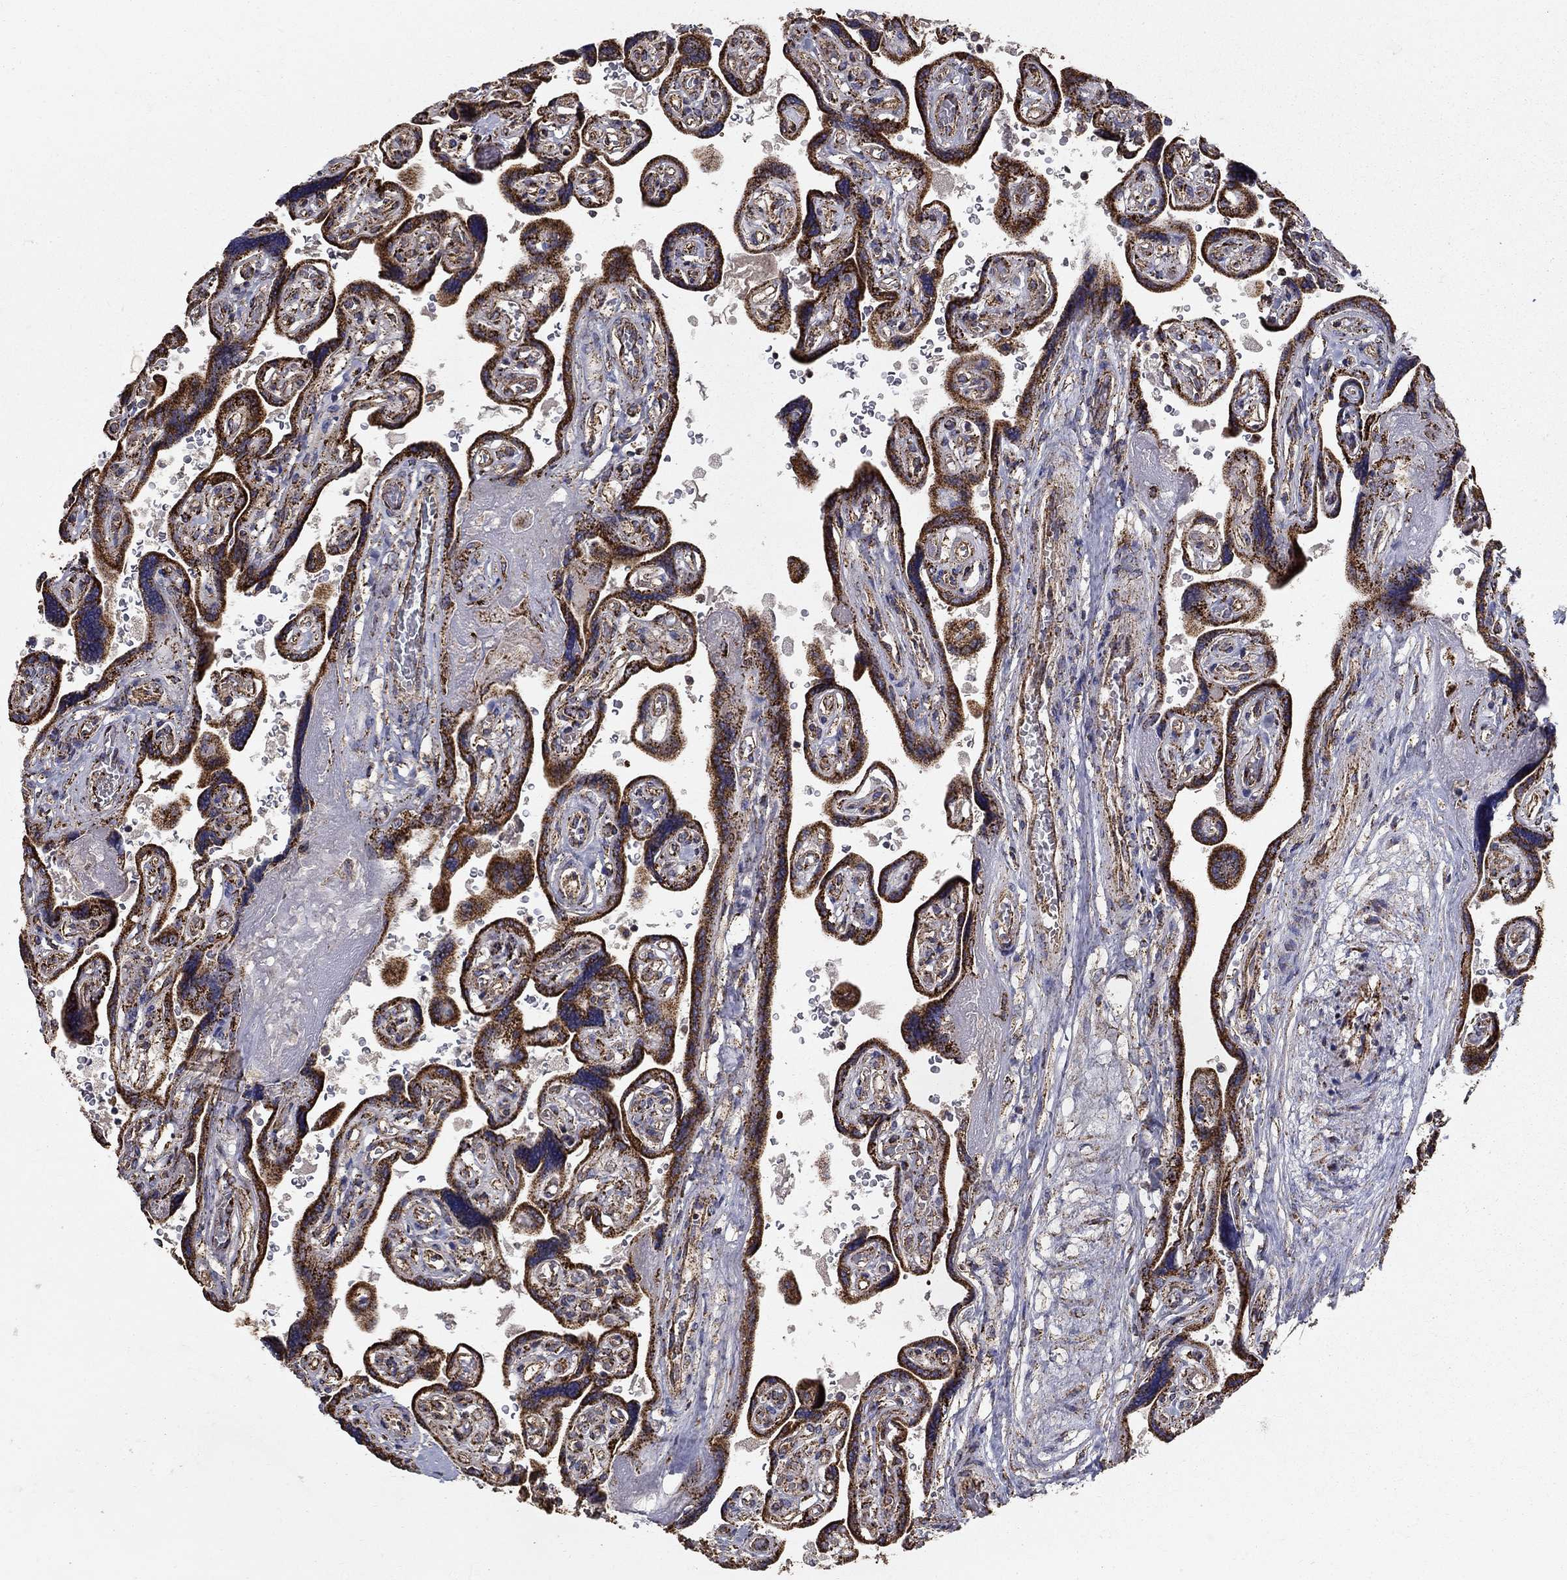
{"staining": {"intensity": "moderate", "quantity": "25%-75%", "location": "cytoplasmic/membranous"}, "tissue": "placenta", "cell_type": "Decidual cells", "image_type": "normal", "snomed": [{"axis": "morphology", "description": "Normal tissue, NOS"}, {"axis": "topography", "description": "Placenta"}], "caption": "Protein positivity by immunohistochemistry (IHC) reveals moderate cytoplasmic/membranous staining in approximately 25%-75% of decidual cells in unremarkable placenta.", "gene": "GCSH", "patient": {"sex": "female", "age": 32}}